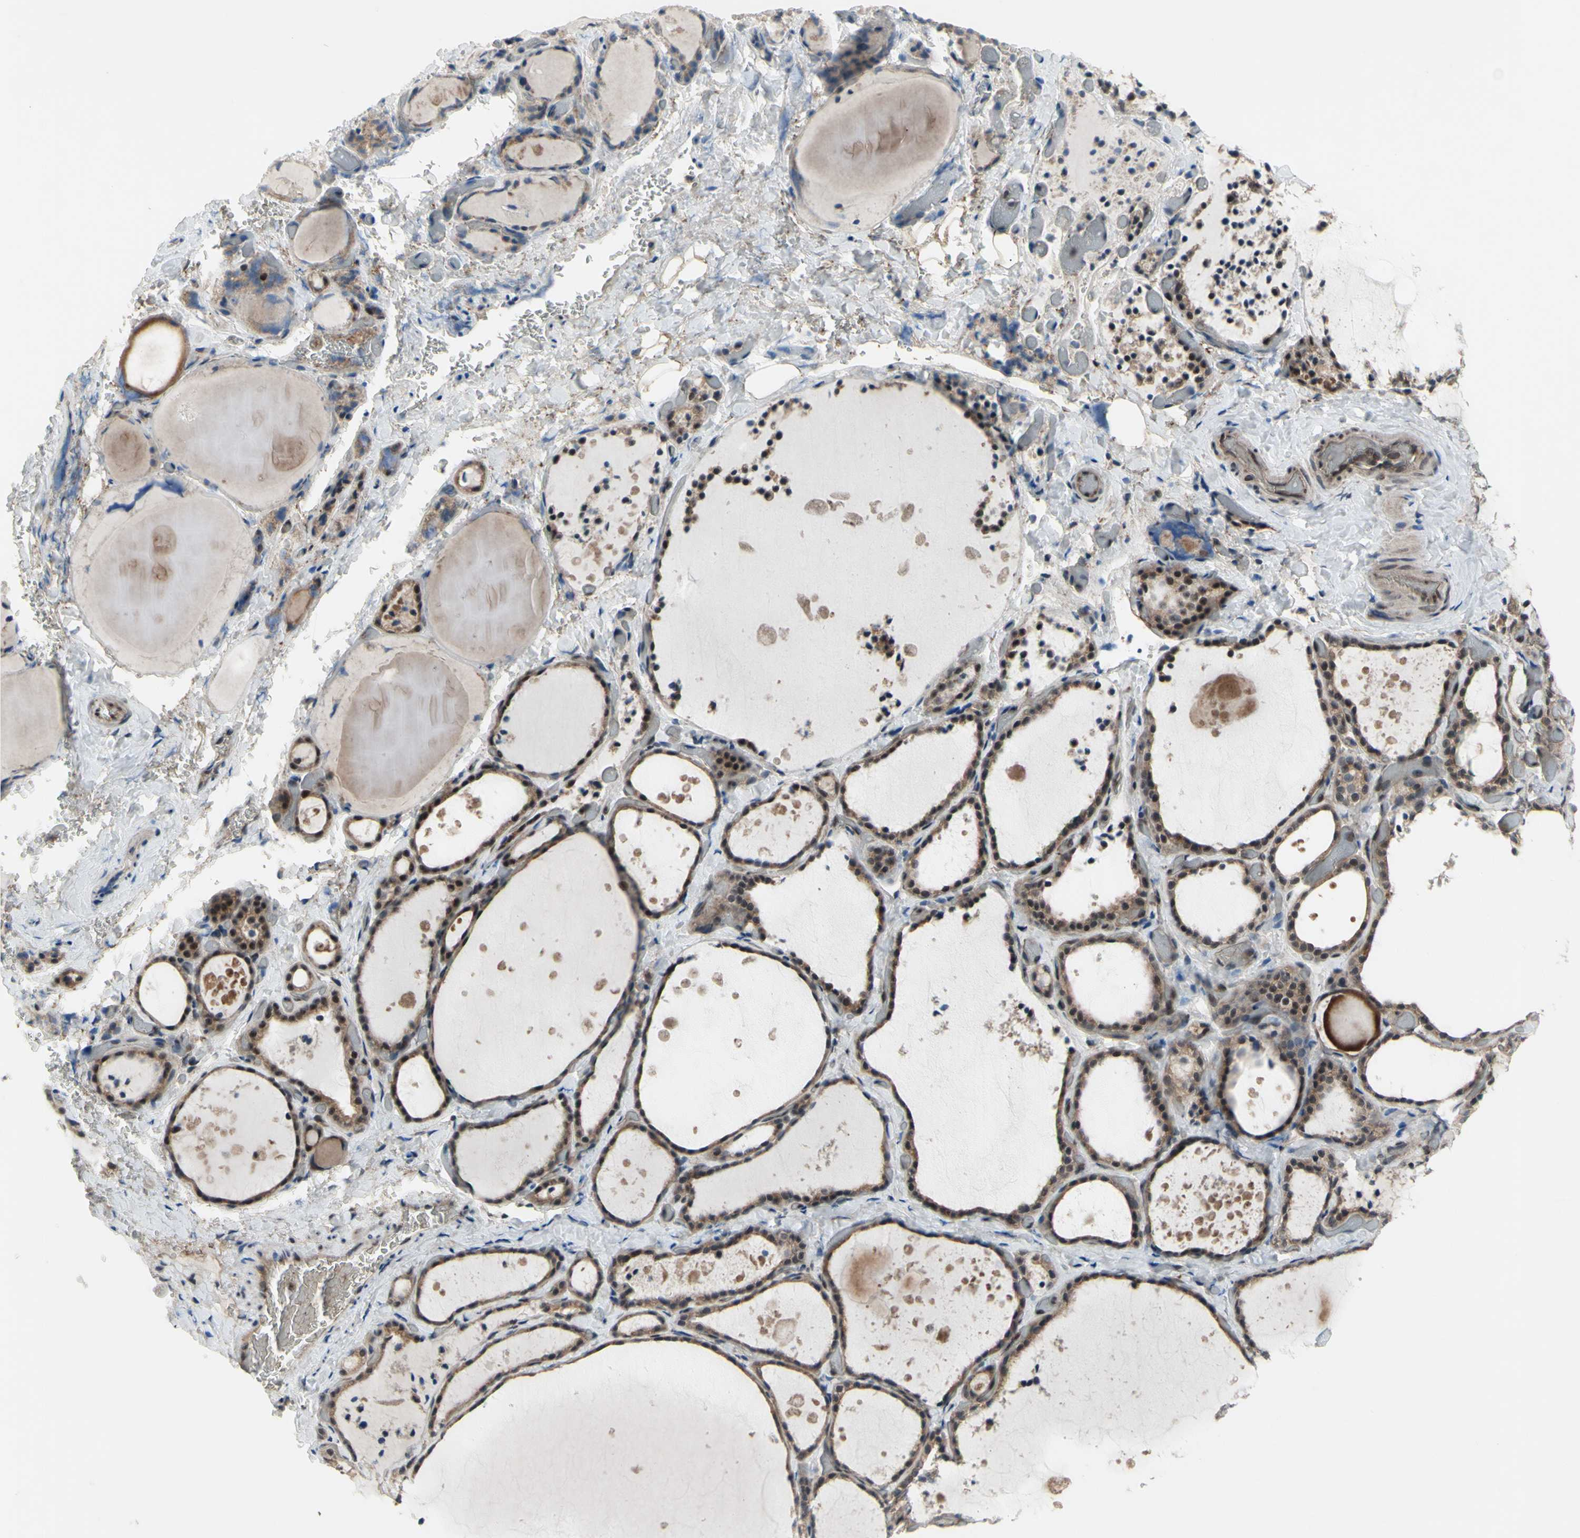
{"staining": {"intensity": "moderate", "quantity": "25%-75%", "location": "cytoplasmic/membranous,nuclear"}, "tissue": "thyroid gland", "cell_type": "Glandular cells", "image_type": "normal", "snomed": [{"axis": "morphology", "description": "Normal tissue, NOS"}, {"axis": "topography", "description": "Thyroid gland"}], "caption": "Immunohistochemistry (IHC) micrograph of normal thyroid gland: thyroid gland stained using immunohistochemistry (IHC) displays medium levels of moderate protein expression localized specifically in the cytoplasmic/membranous,nuclear of glandular cells, appearing as a cytoplasmic/membranous,nuclear brown color.", "gene": "TRDMT1", "patient": {"sex": "female", "age": 44}}